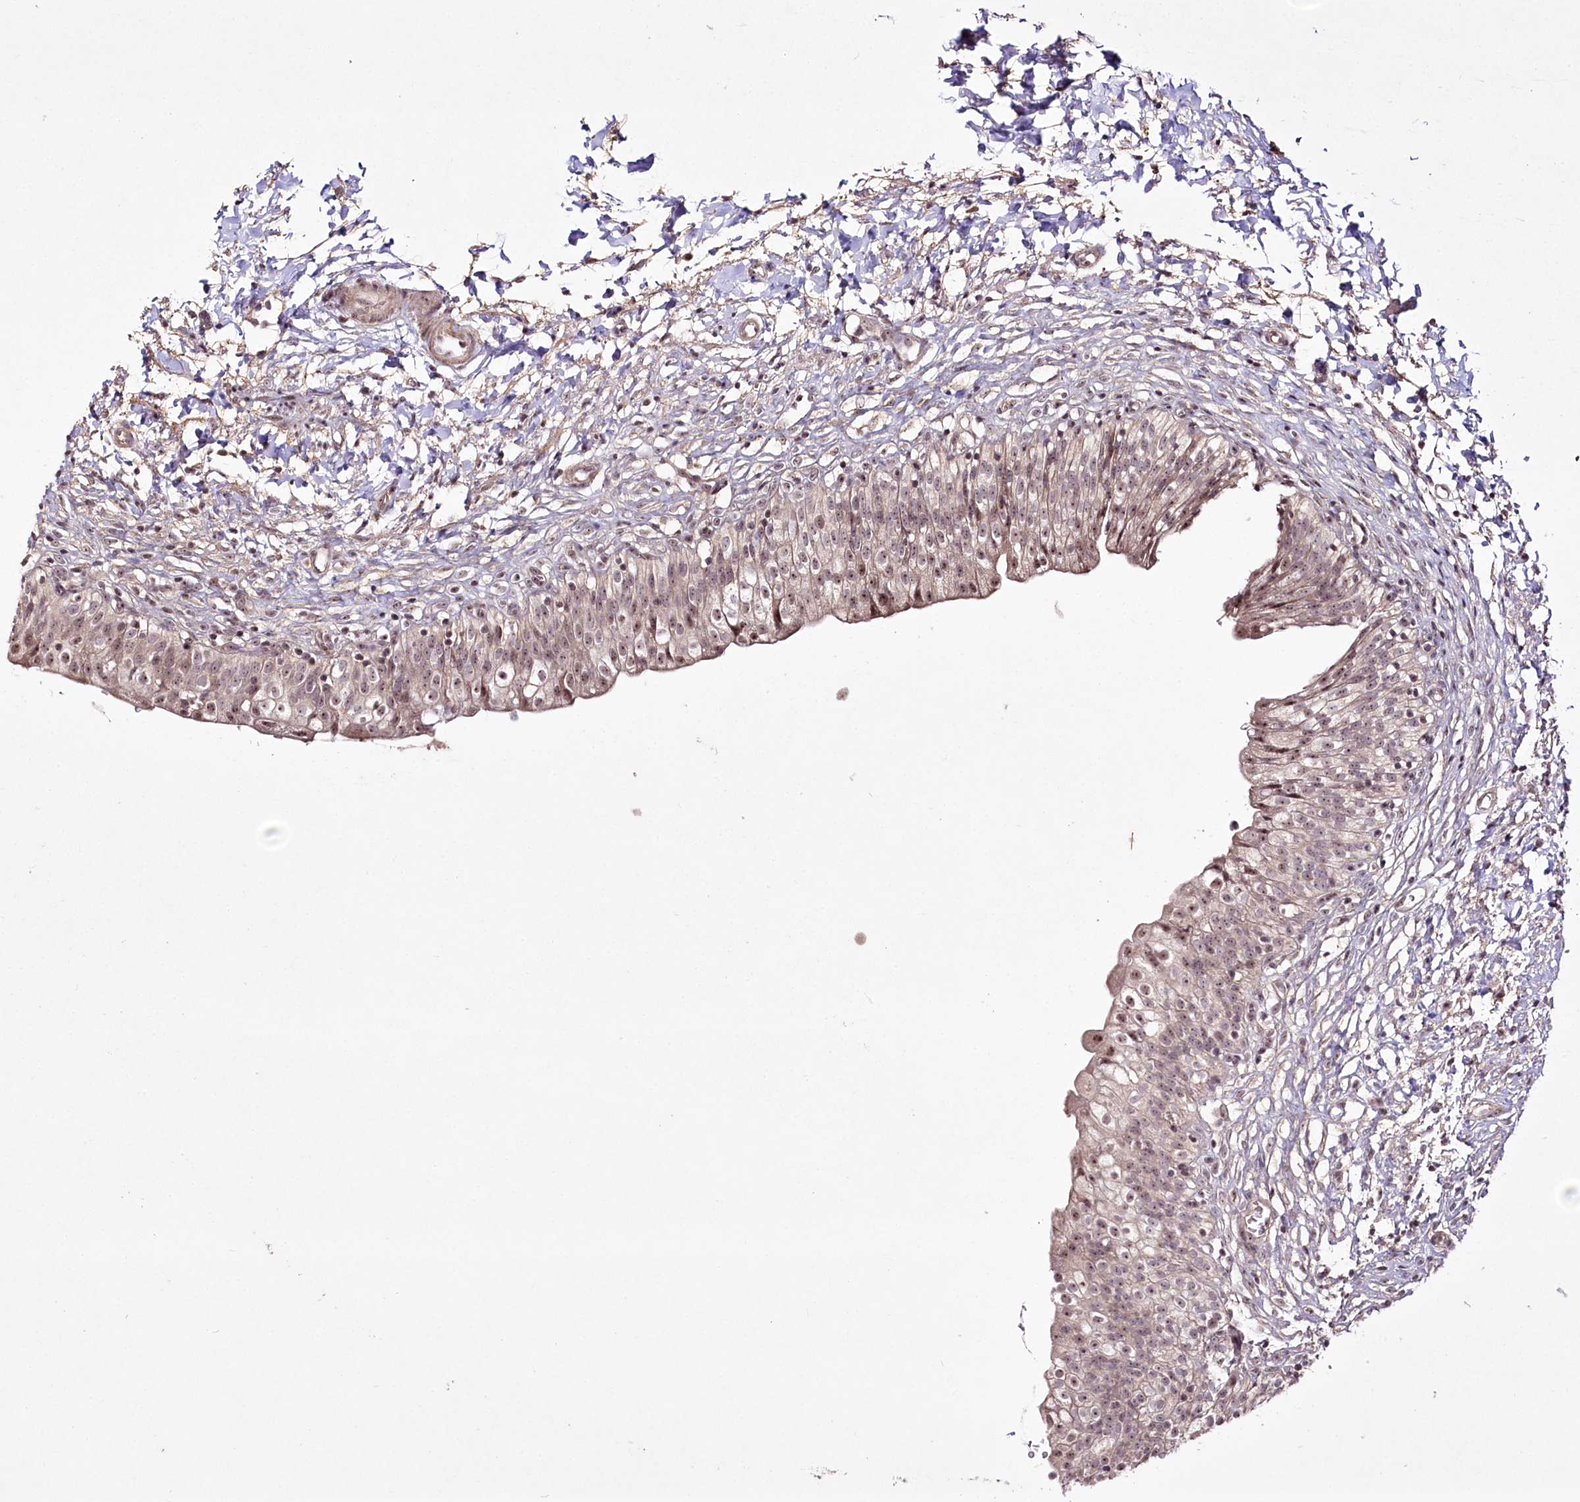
{"staining": {"intensity": "moderate", "quantity": "25%-75%", "location": "nuclear"}, "tissue": "urinary bladder", "cell_type": "Urothelial cells", "image_type": "normal", "snomed": [{"axis": "morphology", "description": "Normal tissue, NOS"}, {"axis": "topography", "description": "Urinary bladder"}], "caption": "An immunohistochemistry (IHC) photomicrograph of benign tissue is shown. Protein staining in brown shows moderate nuclear positivity in urinary bladder within urothelial cells.", "gene": "CCDC59", "patient": {"sex": "male", "age": 55}}